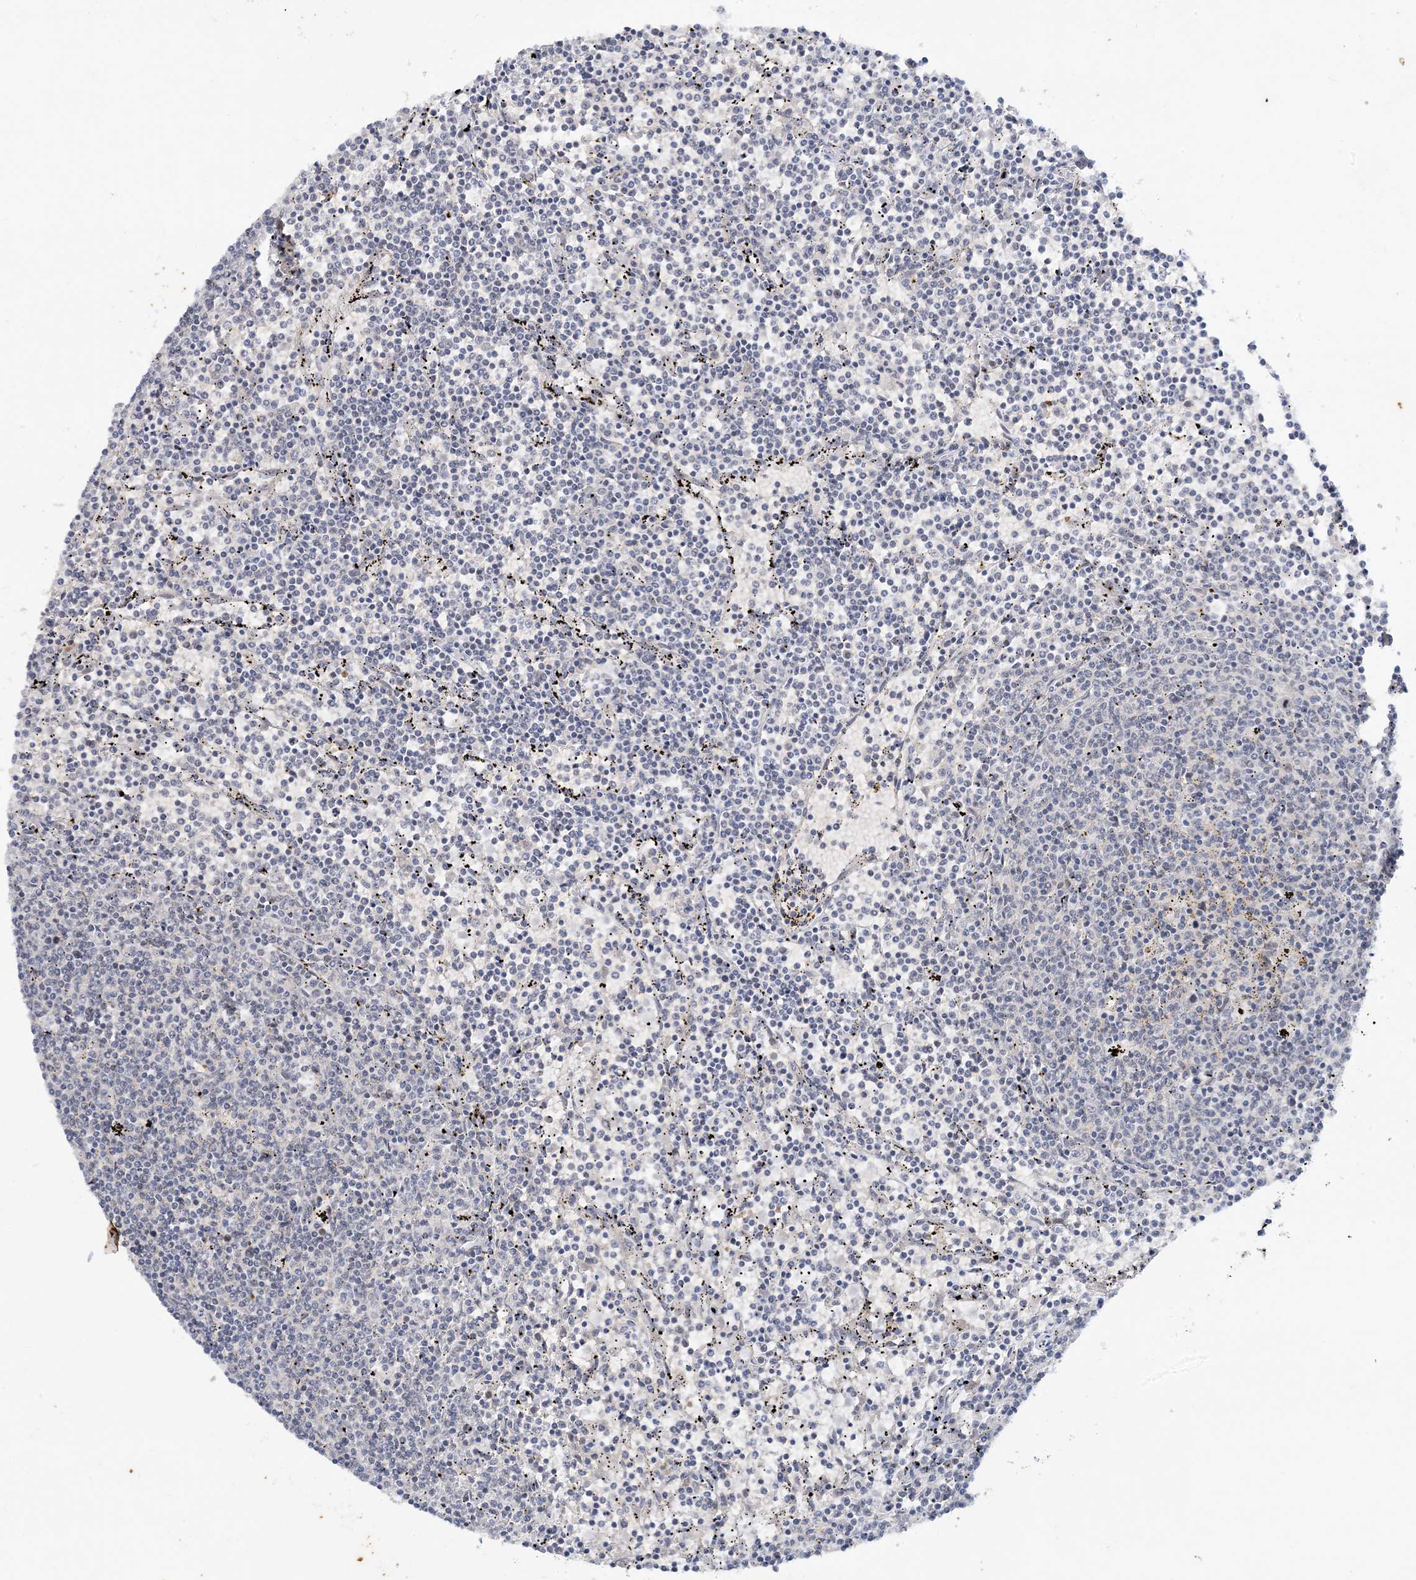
{"staining": {"intensity": "negative", "quantity": "none", "location": "none"}, "tissue": "lymphoma", "cell_type": "Tumor cells", "image_type": "cancer", "snomed": [{"axis": "morphology", "description": "Malignant lymphoma, non-Hodgkin's type, Low grade"}, {"axis": "topography", "description": "Spleen"}], "caption": "Tumor cells show no significant positivity in lymphoma. Brightfield microscopy of immunohistochemistry stained with DAB (brown) and hematoxylin (blue), captured at high magnification.", "gene": "LEXM", "patient": {"sex": "female", "age": 50}}